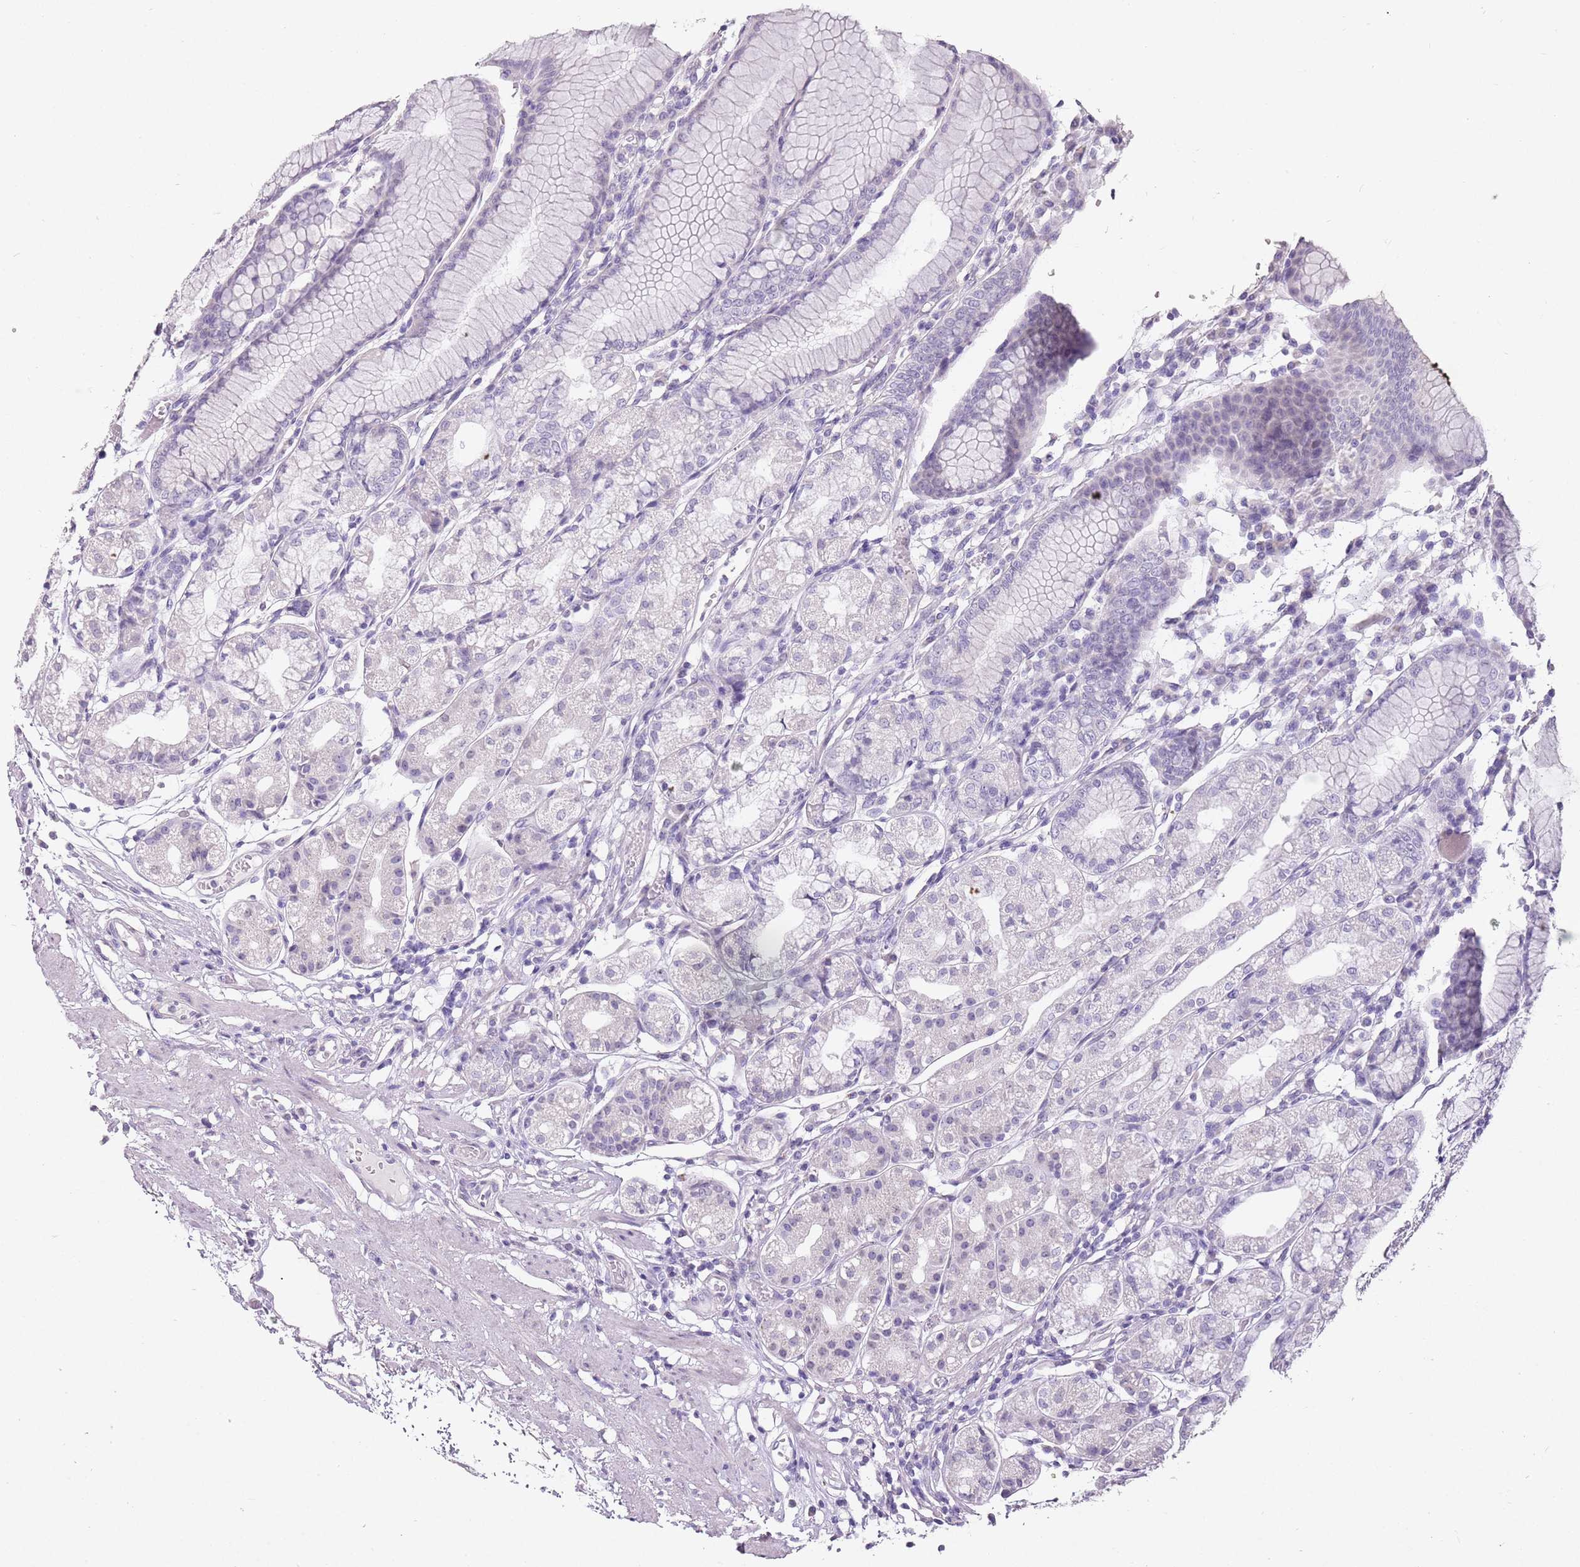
{"staining": {"intensity": "negative", "quantity": "none", "location": "none"}, "tissue": "stomach", "cell_type": "Glandular cells", "image_type": "normal", "snomed": [{"axis": "morphology", "description": "Normal tissue, NOS"}, {"axis": "topography", "description": "Stomach"}], "caption": "Glandular cells show no significant expression in unremarkable stomach. (IHC, brightfield microscopy, high magnification).", "gene": "DDX4", "patient": {"sex": "female", "age": 57}}